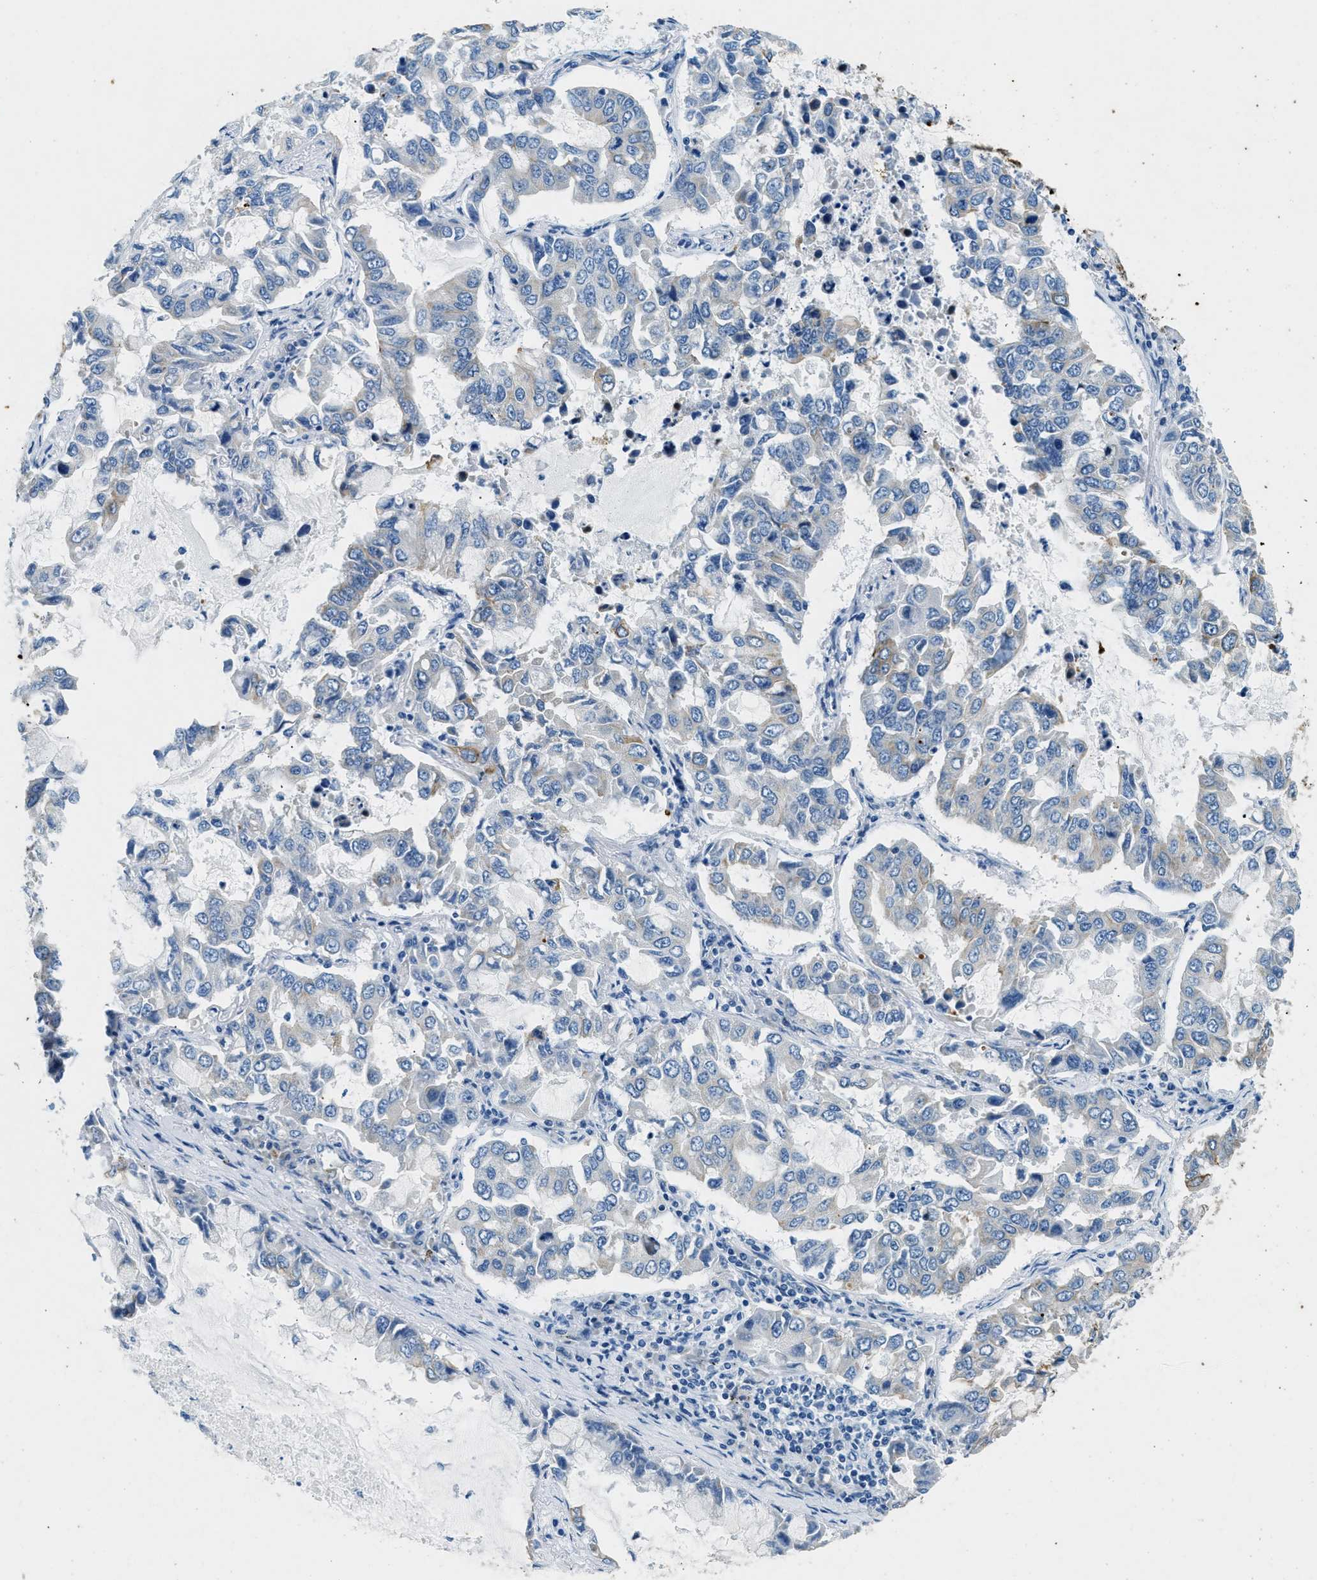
{"staining": {"intensity": "weak", "quantity": "<25%", "location": "cytoplasmic/membranous"}, "tissue": "lung cancer", "cell_type": "Tumor cells", "image_type": "cancer", "snomed": [{"axis": "morphology", "description": "Adenocarcinoma, NOS"}, {"axis": "topography", "description": "Lung"}], "caption": "Protein analysis of lung adenocarcinoma demonstrates no significant positivity in tumor cells.", "gene": "CFAP20", "patient": {"sex": "male", "age": 64}}